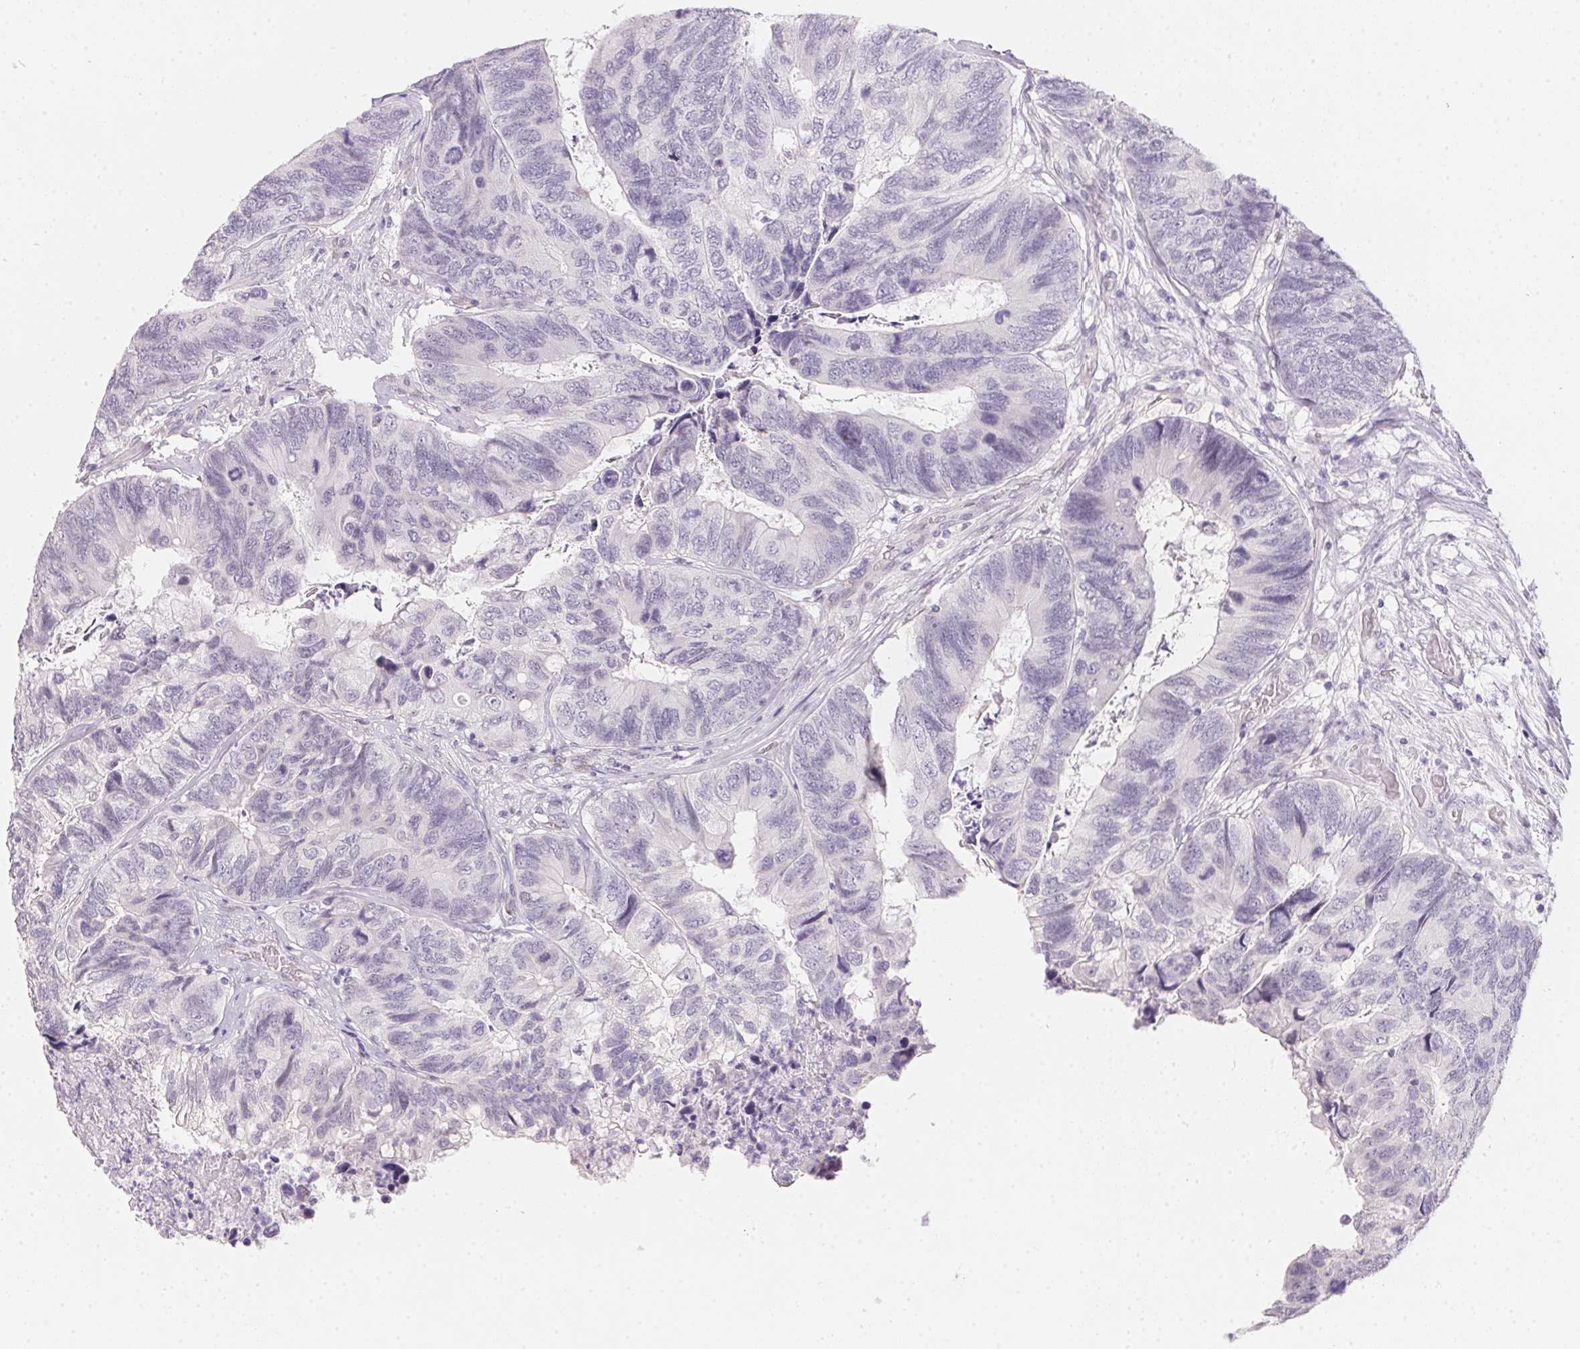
{"staining": {"intensity": "negative", "quantity": "none", "location": "none"}, "tissue": "colorectal cancer", "cell_type": "Tumor cells", "image_type": "cancer", "snomed": [{"axis": "morphology", "description": "Adenocarcinoma, NOS"}, {"axis": "topography", "description": "Colon"}], "caption": "The image shows no significant positivity in tumor cells of colorectal adenocarcinoma. The staining is performed using DAB brown chromogen with nuclei counter-stained in using hematoxylin.", "gene": "MORC1", "patient": {"sex": "female", "age": 67}}